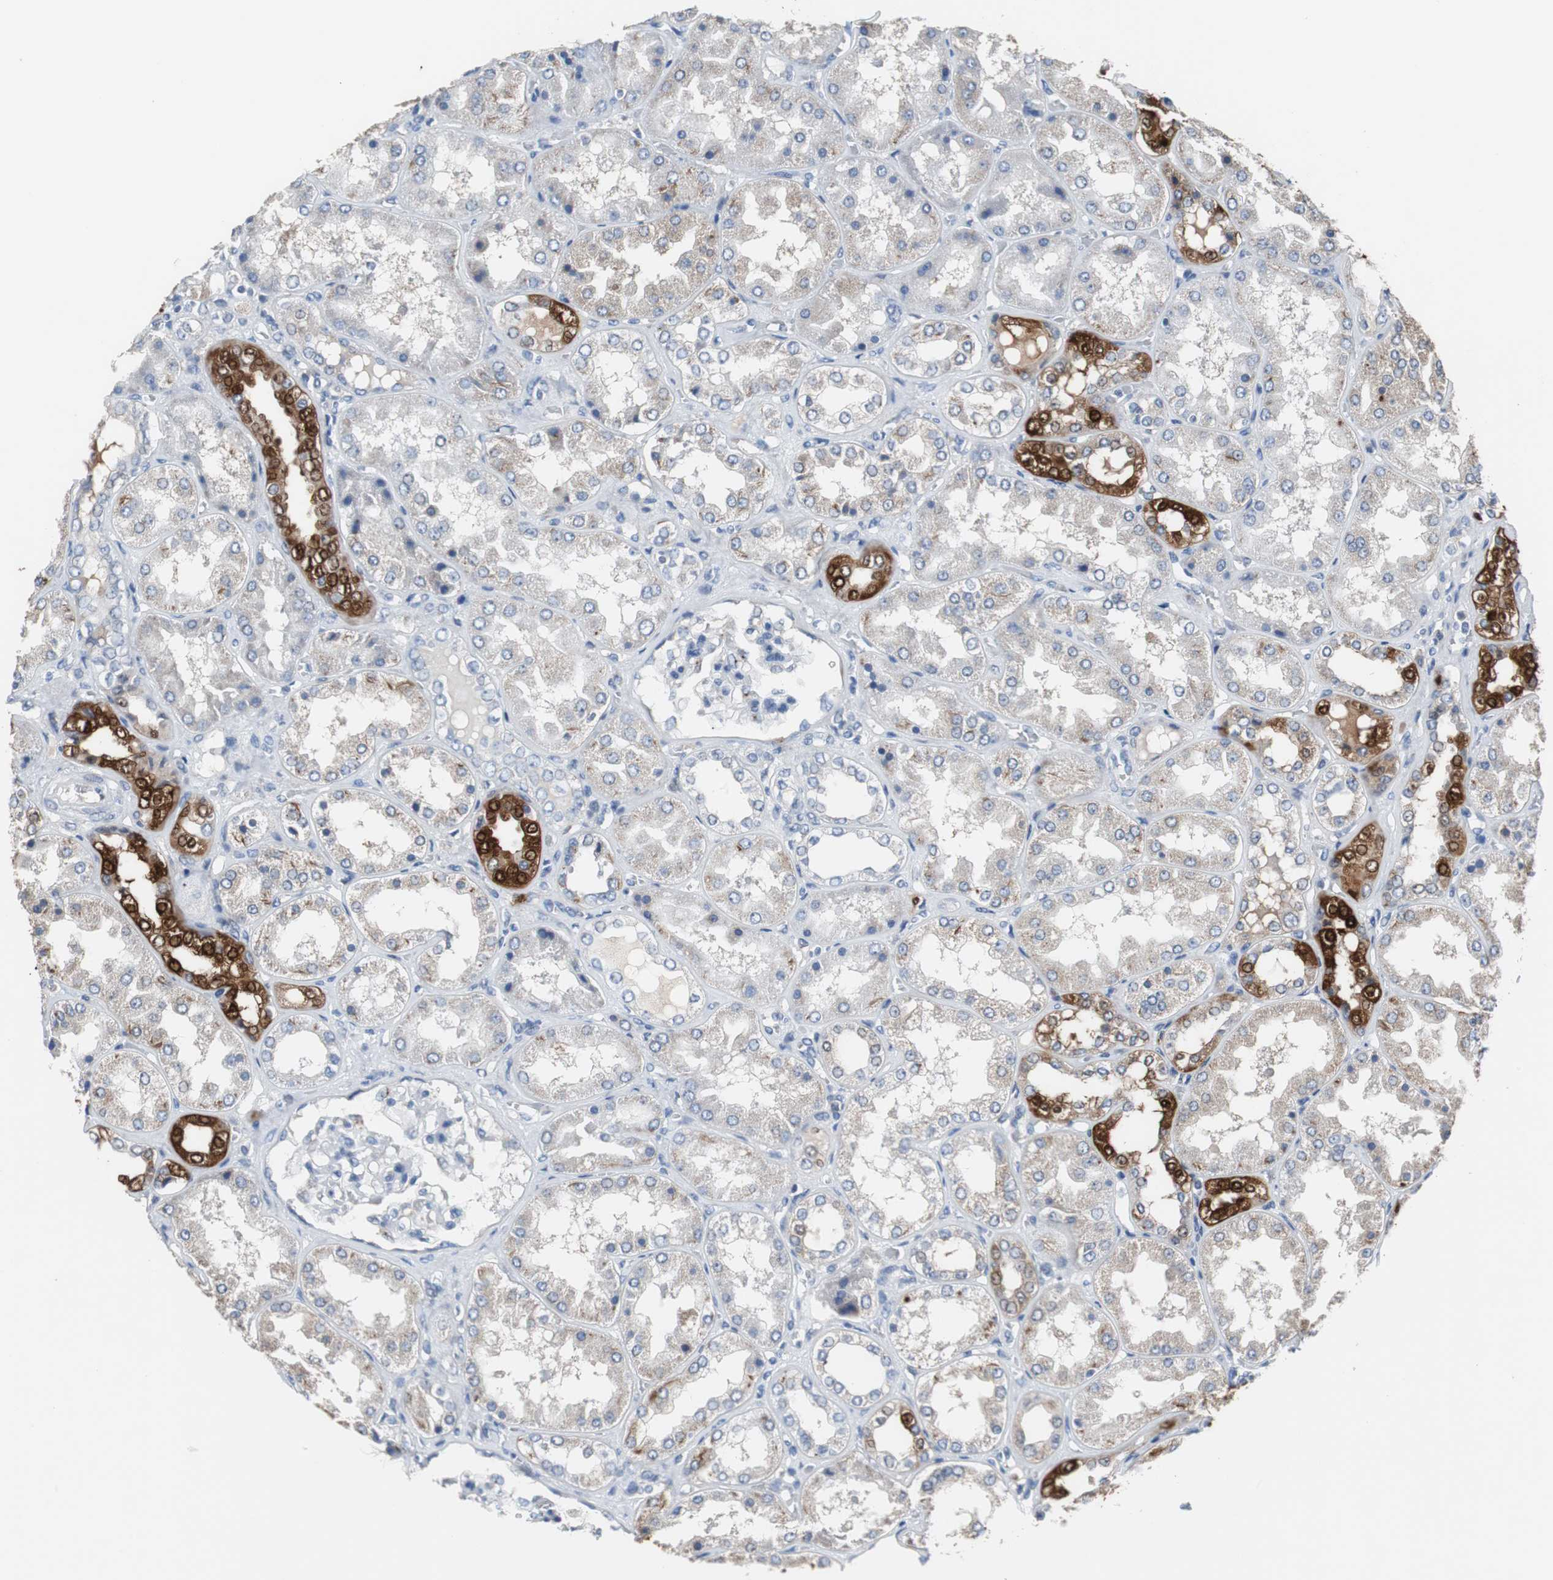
{"staining": {"intensity": "negative", "quantity": "none", "location": "none"}, "tissue": "kidney", "cell_type": "Cells in glomeruli", "image_type": "normal", "snomed": [{"axis": "morphology", "description": "Normal tissue, NOS"}, {"axis": "topography", "description": "Kidney"}], "caption": "This image is of normal kidney stained with immunohistochemistry to label a protein in brown with the nuclei are counter-stained blue. There is no positivity in cells in glomeruli. Brightfield microscopy of IHC stained with DAB (brown) and hematoxylin (blue), captured at high magnification.", "gene": "CALB2", "patient": {"sex": "female", "age": 56}}